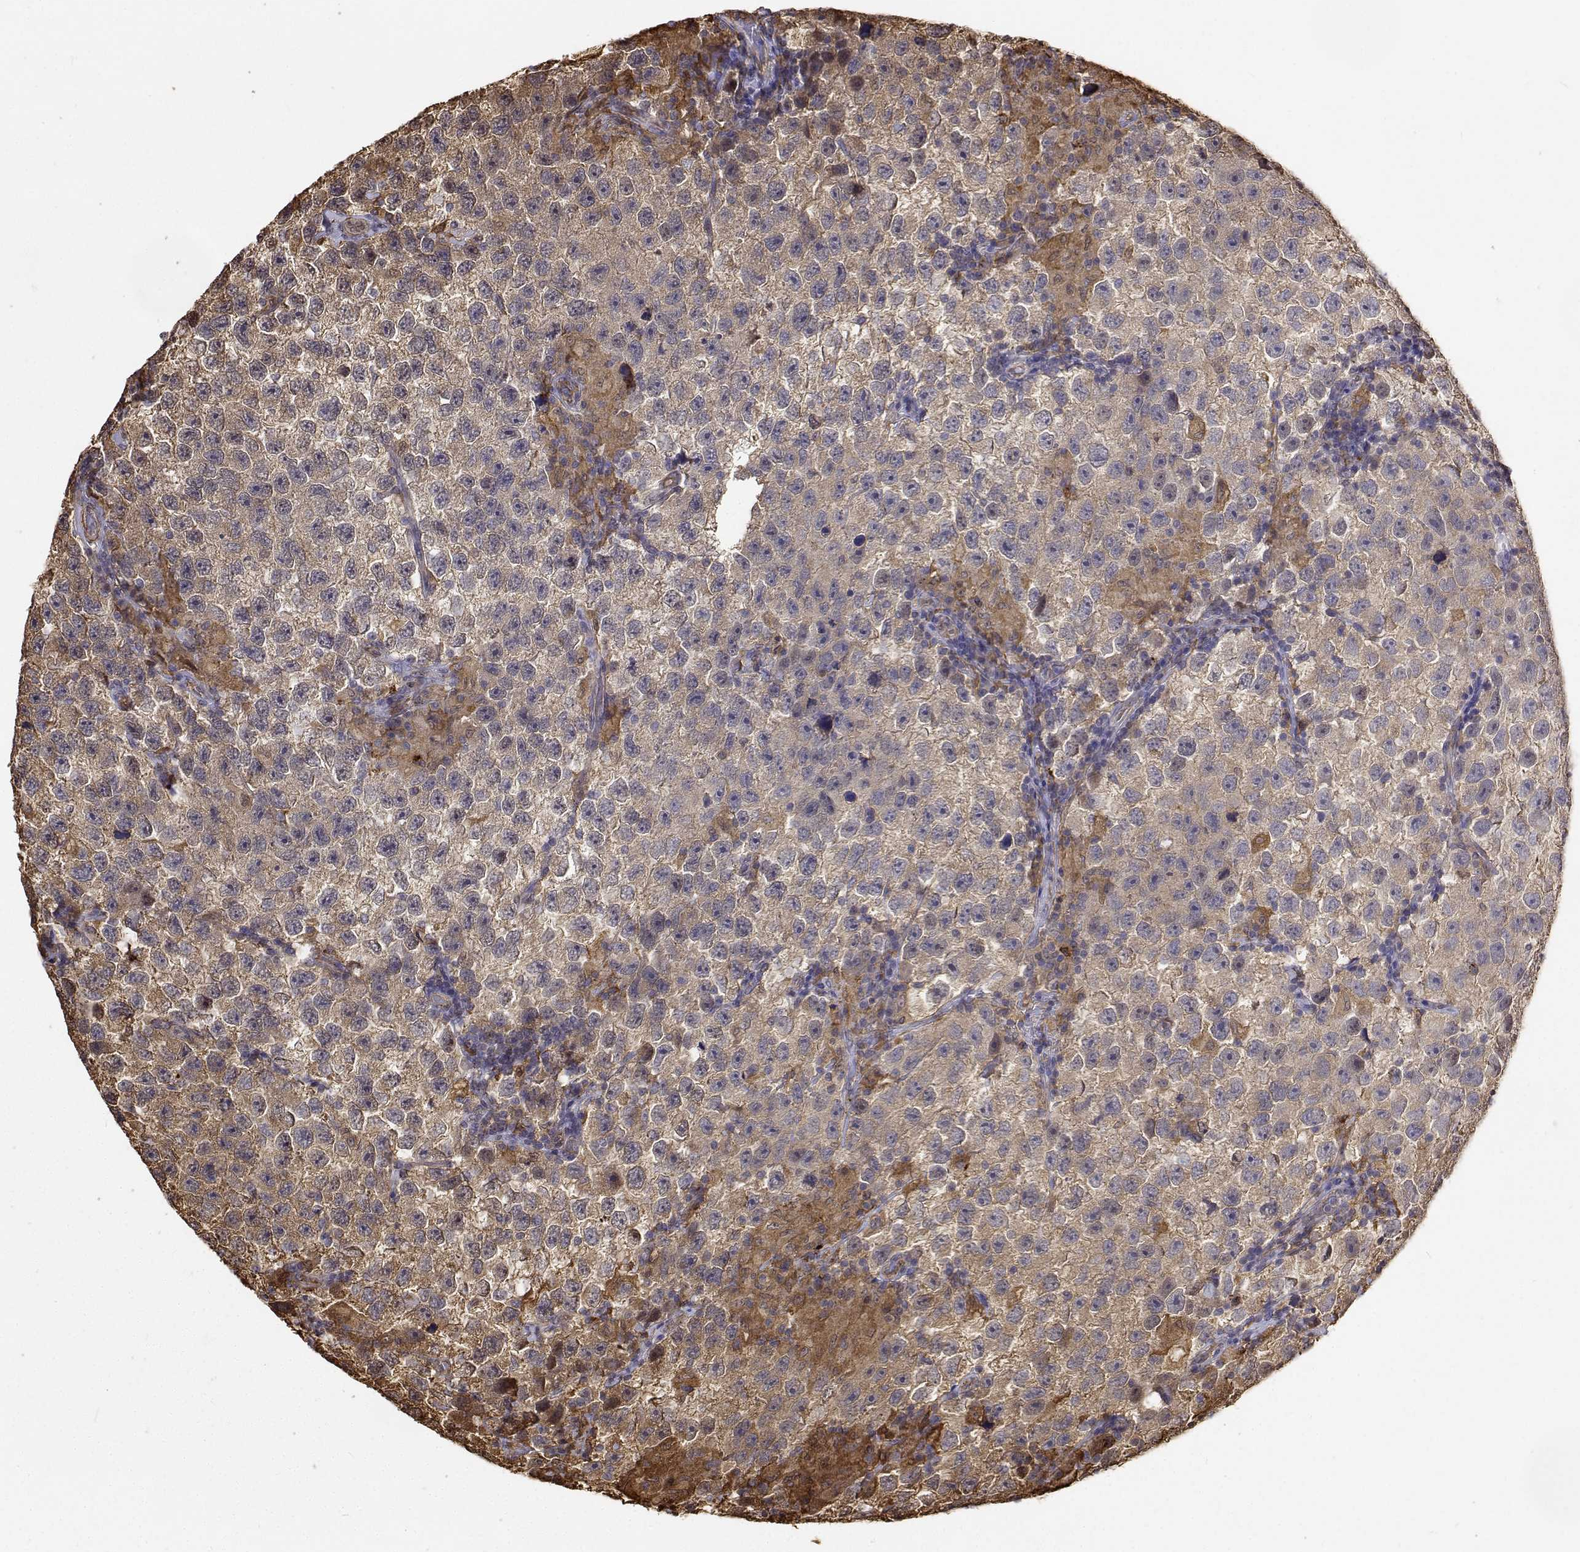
{"staining": {"intensity": "negative", "quantity": "none", "location": "none"}, "tissue": "testis cancer", "cell_type": "Tumor cells", "image_type": "cancer", "snomed": [{"axis": "morphology", "description": "Seminoma, NOS"}, {"axis": "topography", "description": "Testis"}], "caption": "DAB immunohistochemical staining of human testis cancer (seminoma) displays no significant expression in tumor cells.", "gene": "PCID2", "patient": {"sex": "male", "age": 26}}